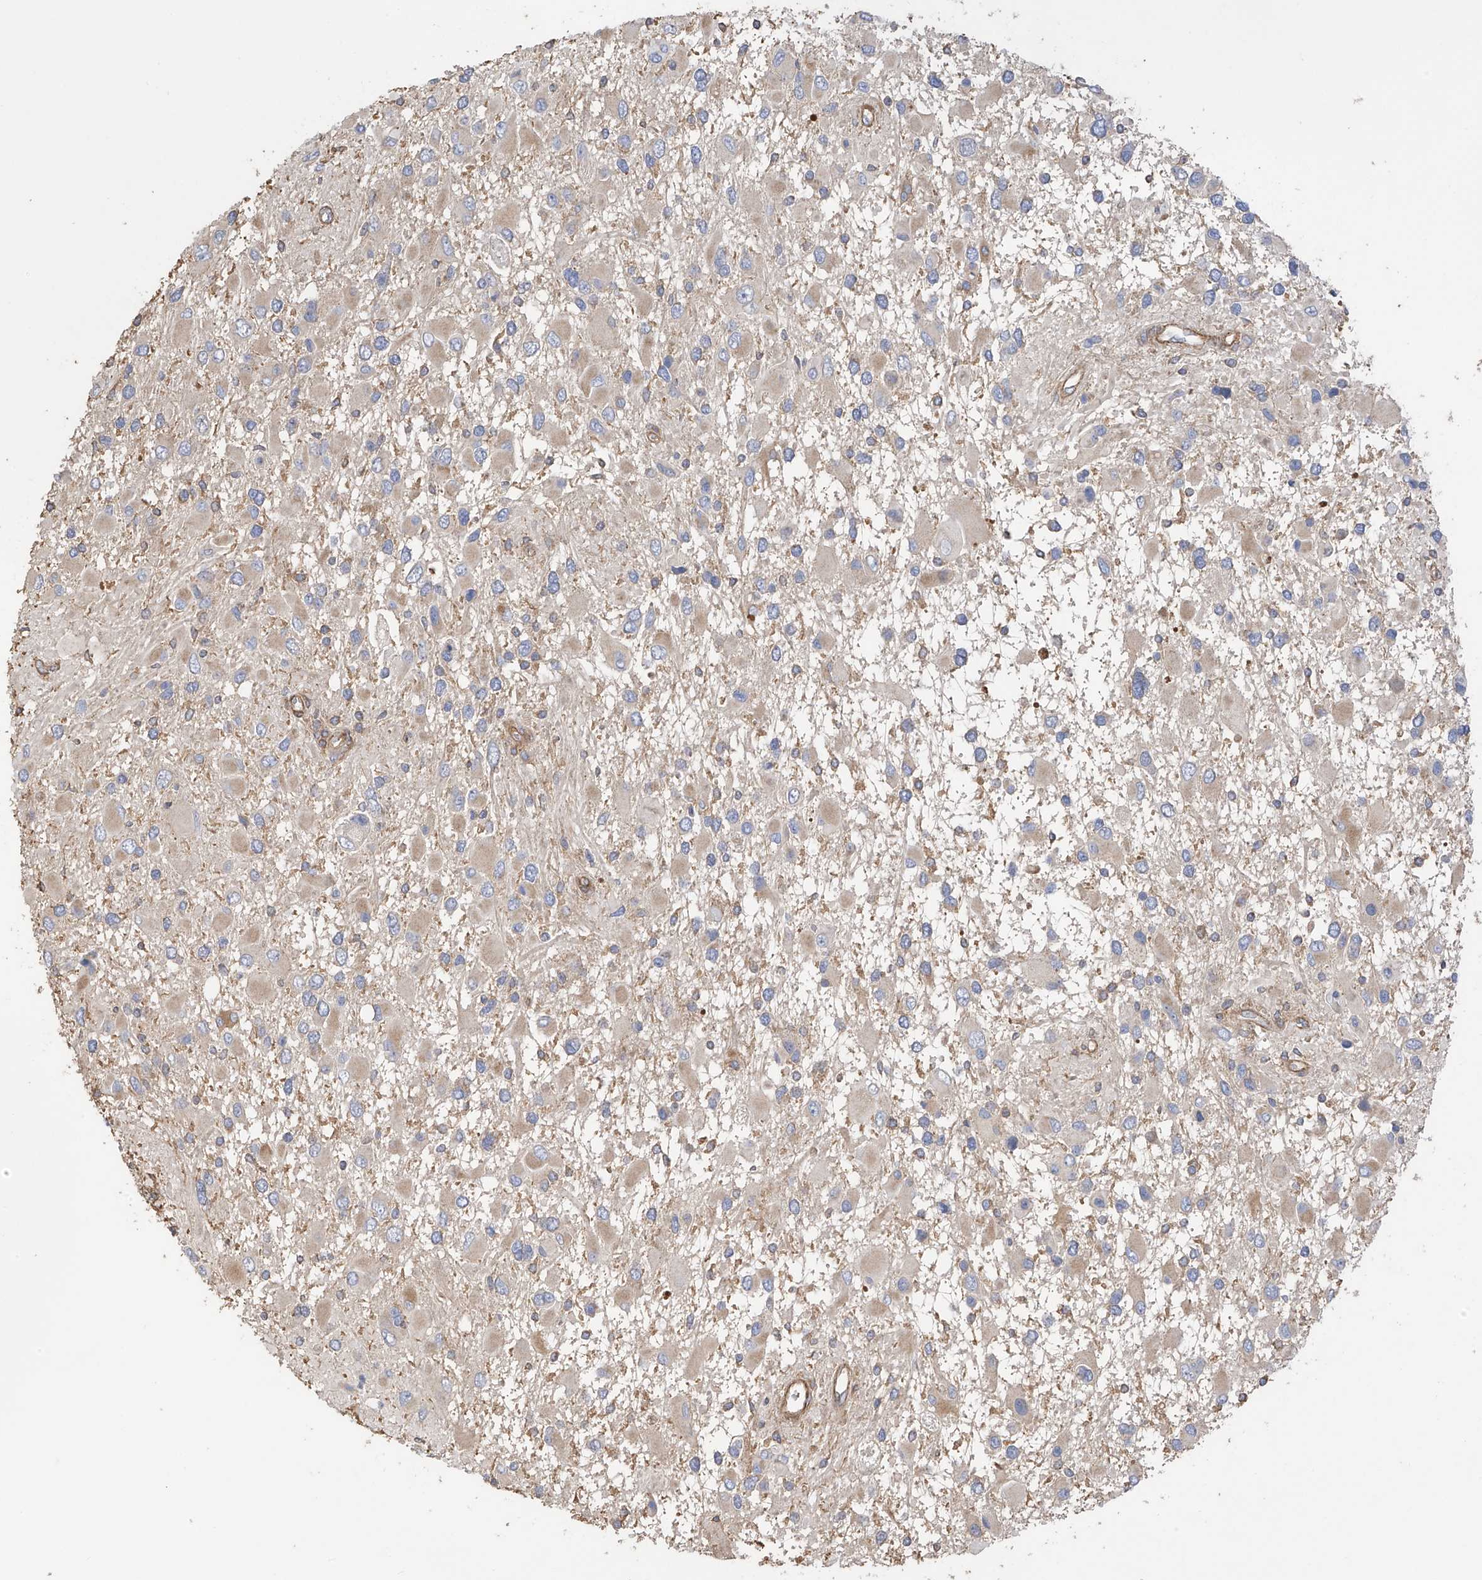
{"staining": {"intensity": "negative", "quantity": "none", "location": "none"}, "tissue": "glioma", "cell_type": "Tumor cells", "image_type": "cancer", "snomed": [{"axis": "morphology", "description": "Glioma, malignant, High grade"}, {"axis": "topography", "description": "Brain"}], "caption": "Image shows no protein staining in tumor cells of glioma tissue.", "gene": "SLC43A3", "patient": {"sex": "male", "age": 53}}